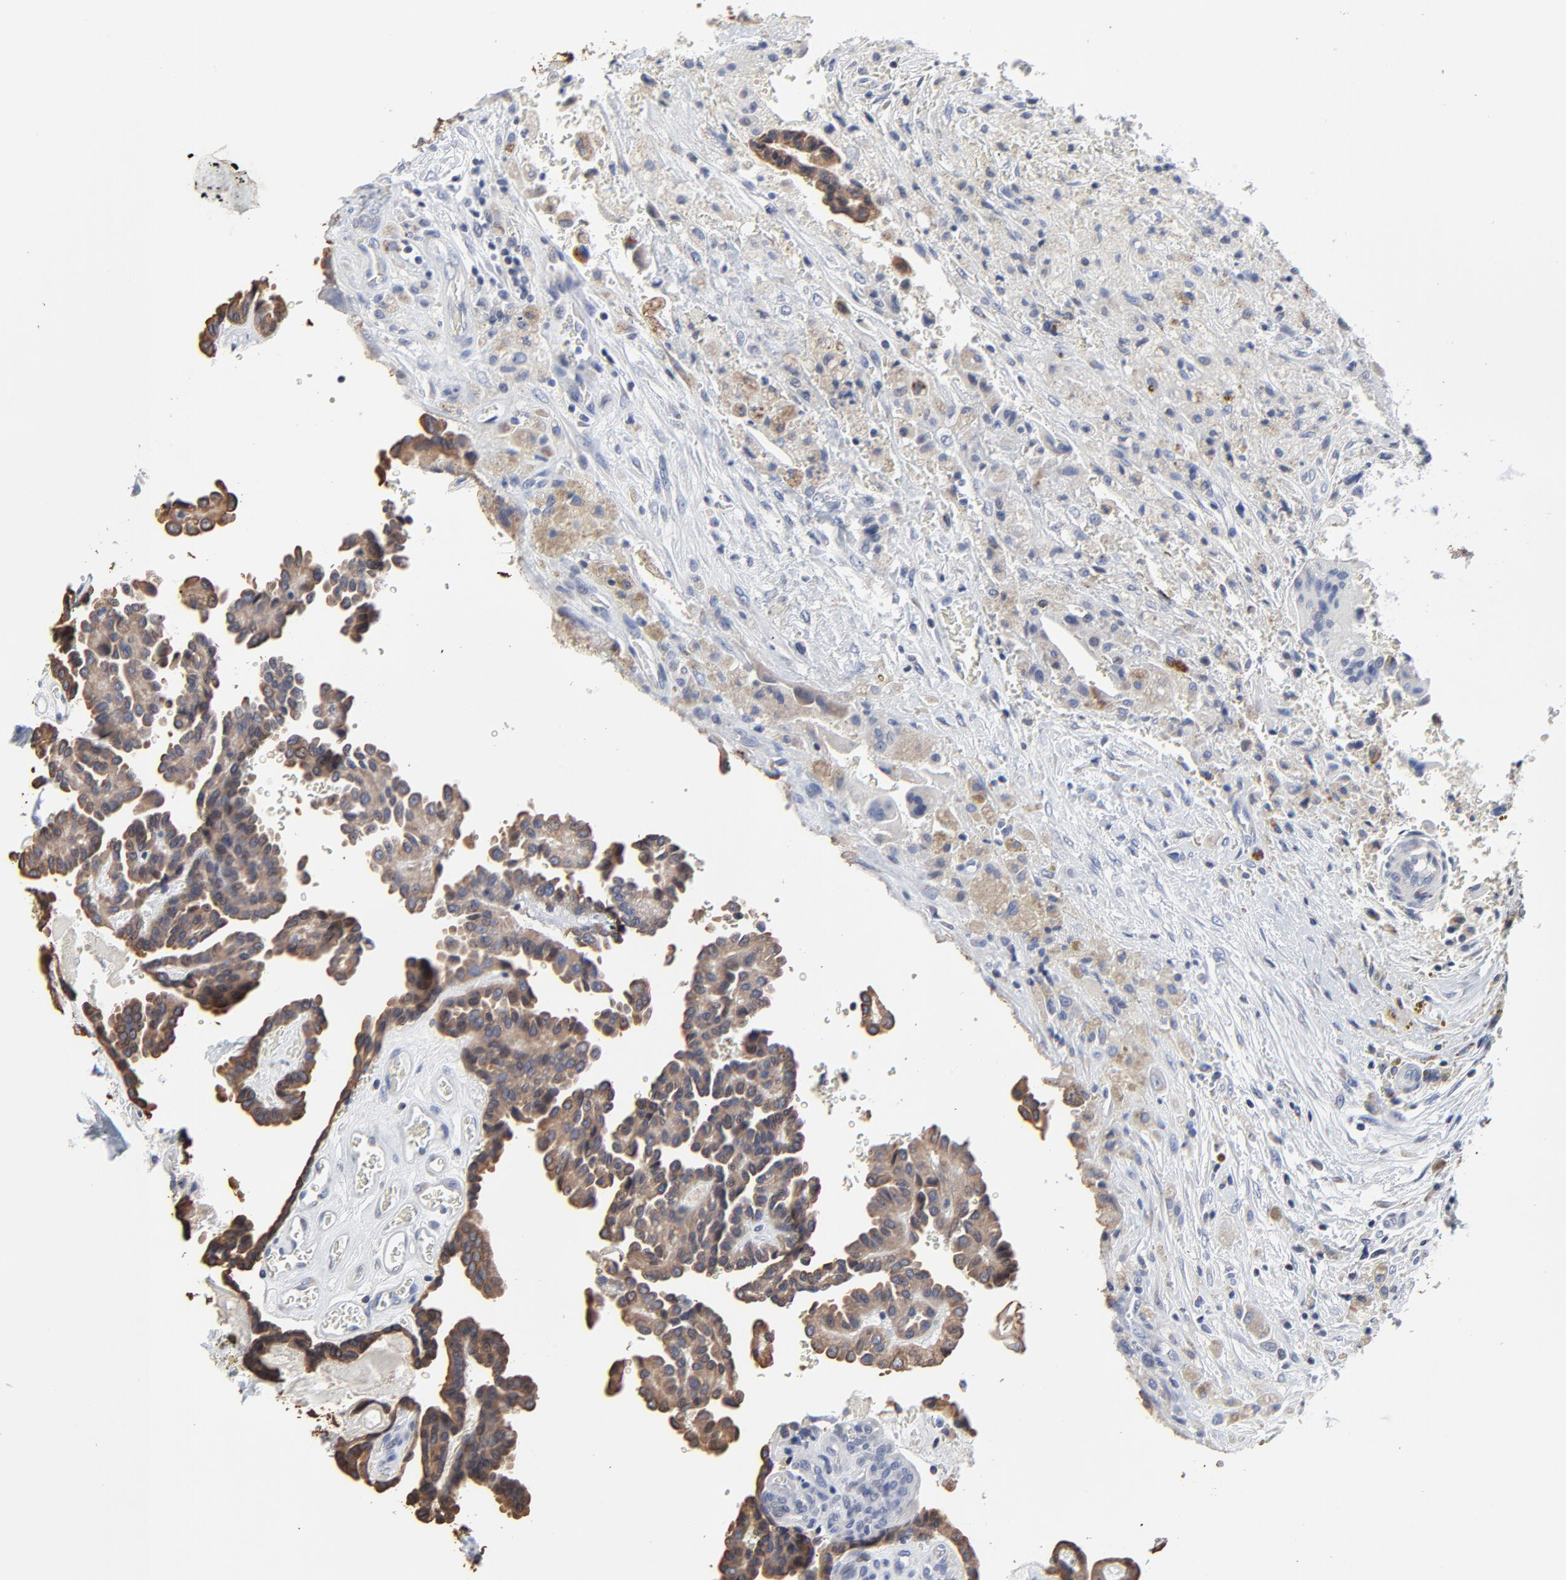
{"staining": {"intensity": "weak", "quantity": ">75%", "location": "cytoplasmic/membranous"}, "tissue": "thyroid cancer", "cell_type": "Tumor cells", "image_type": "cancer", "snomed": [{"axis": "morphology", "description": "Papillary adenocarcinoma, NOS"}, {"axis": "topography", "description": "Thyroid gland"}], "caption": "A micrograph showing weak cytoplasmic/membranous positivity in about >75% of tumor cells in thyroid cancer, as visualized by brown immunohistochemical staining.", "gene": "LNX1", "patient": {"sex": "male", "age": 87}}